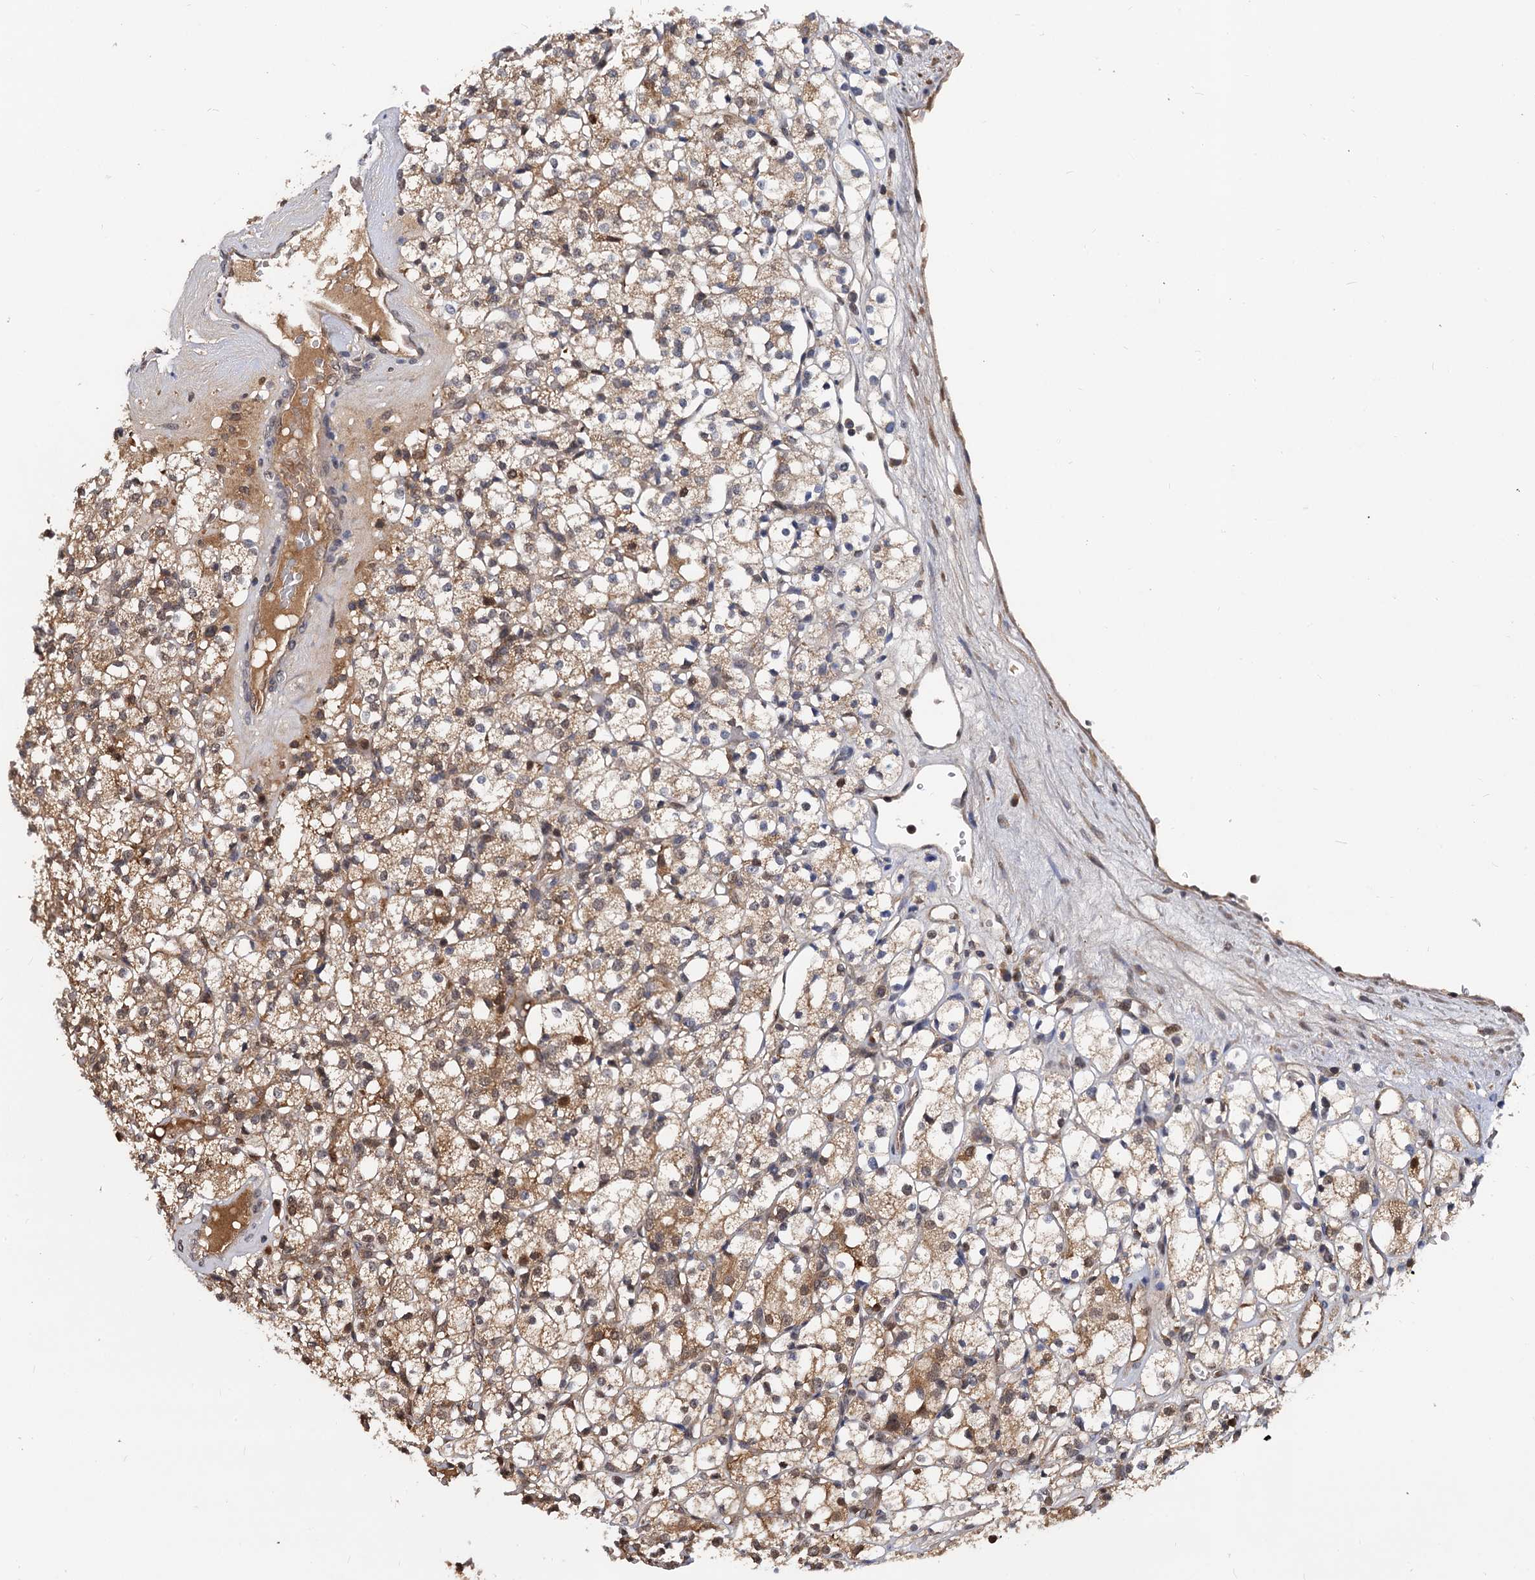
{"staining": {"intensity": "moderate", "quantity": "25%-75%", "location": "cytoplasmic/membranous"}, "tissue": "renal cancer", "cell_type": "Tumor cells", "image_type": "cancer", "snomed": [{"axis": "morphology", "description": "Adenocarcinoma, NOS"}, {"axis": "topography", "description": "Kidney"}], "caption": "IHC of renal cancer shows medium levels of moderate cytoplasmic/membranous expression in approximately 25%-75% of tumor cells. (Stains: DAB (3,3'-diaminobenzidine) in brown, nuclei in blue, Microscopy: brightfield microscopy at high magnification).", "gene": "SELENOP", "patient": {"sex": "male", "age": 77}}